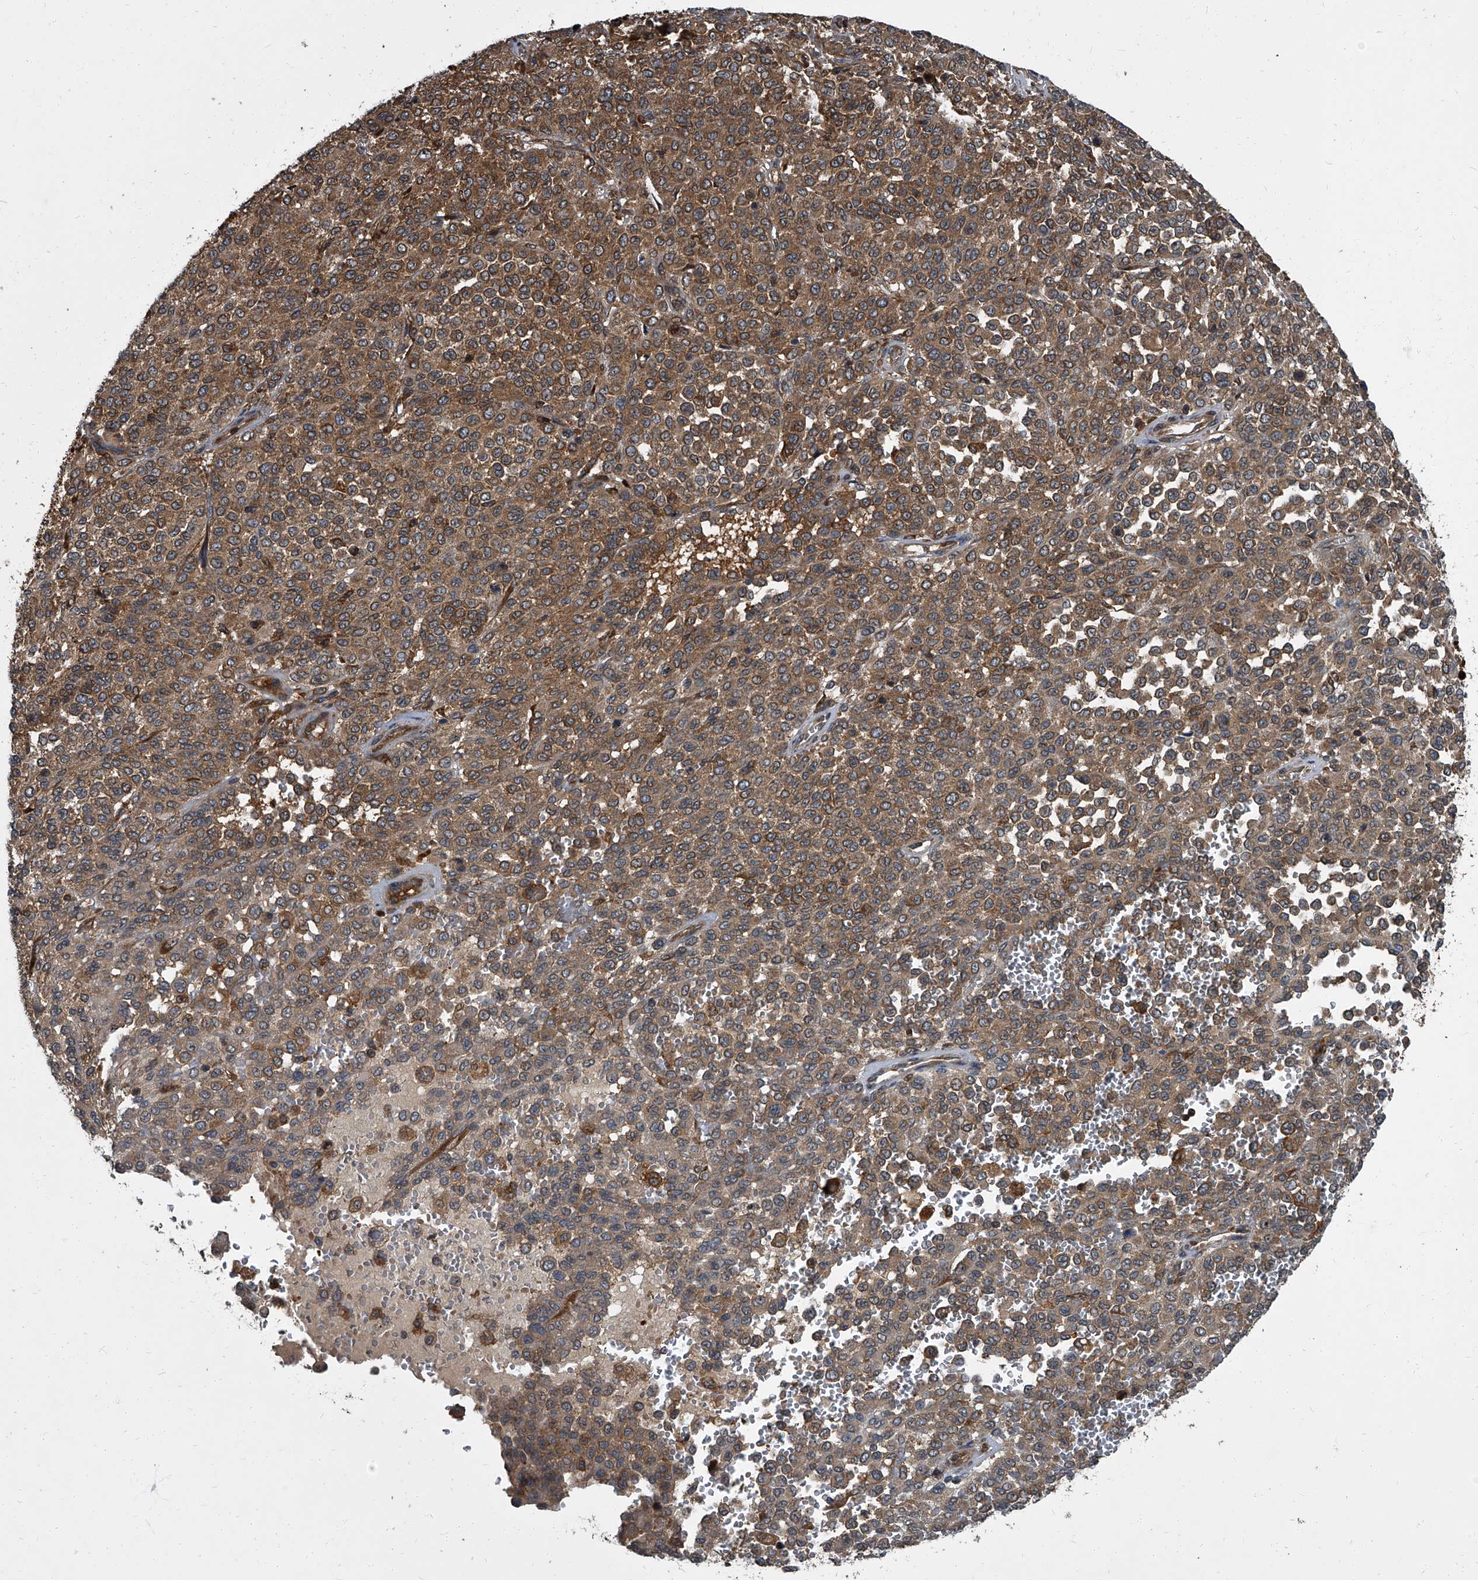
{"staining": {"intensity": "moderate", "quantity": ">75%", "location": "cytoplasmic/membranous"}, "tissue": "melanoma", "cell_type": "Tumor cells", "image_type": "cancer", "snomed": [{"axis": "morphology", "description": "Malignant melanoma, Metastatic site"}, {"axis": "topography", "description": "Pancreas"}], "caption": "Malignant melanoma (metastatic site) stained for a protein reveals moderate cytoplasmic/membranous positivity in tumor cells.", "gene": "CDV3", "patient": {"sex": "female", "age": 30}}